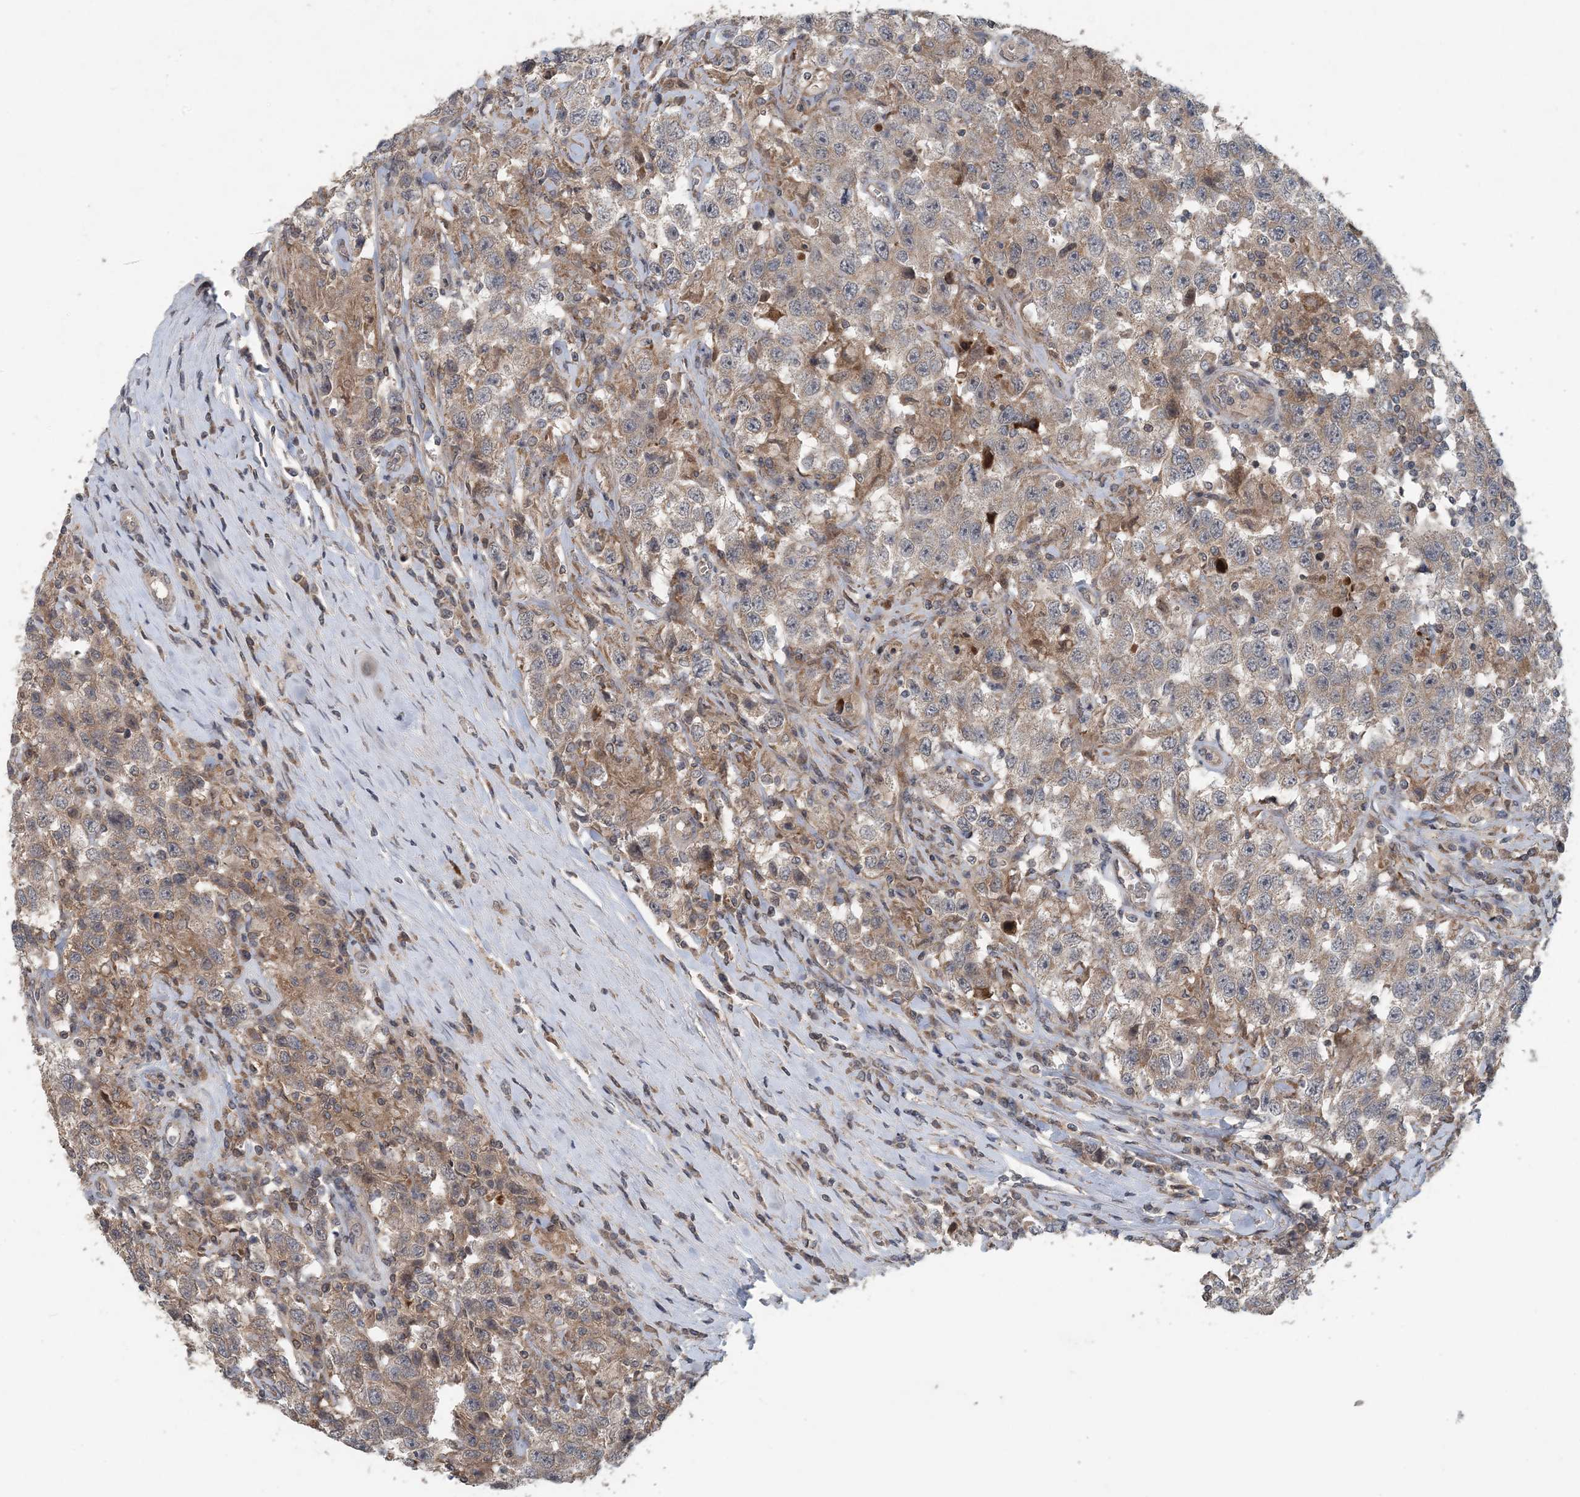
{"staining": {"intensity": "weak", "quantity": "25%-75%", "location": "cytoplasmic/membranous"}, "tissue": "testis cancer", "cell_type": "Tumor cells", "image_type": "cancer", "snomed": [{"axis": "morphology", "description": "Seminoma, NOS"}, {"axis": "topography", "description": "Testis"}], "caption": "Approximately 25%-75% of tumor cells in human testis cancer (seminoma) demonstrate weak cytoplasmic/membranous protein staining as visualized by brown immunohistochemical staining.", "gene": "MYO9B", "patient": {"sex": "male", "age": 41}}